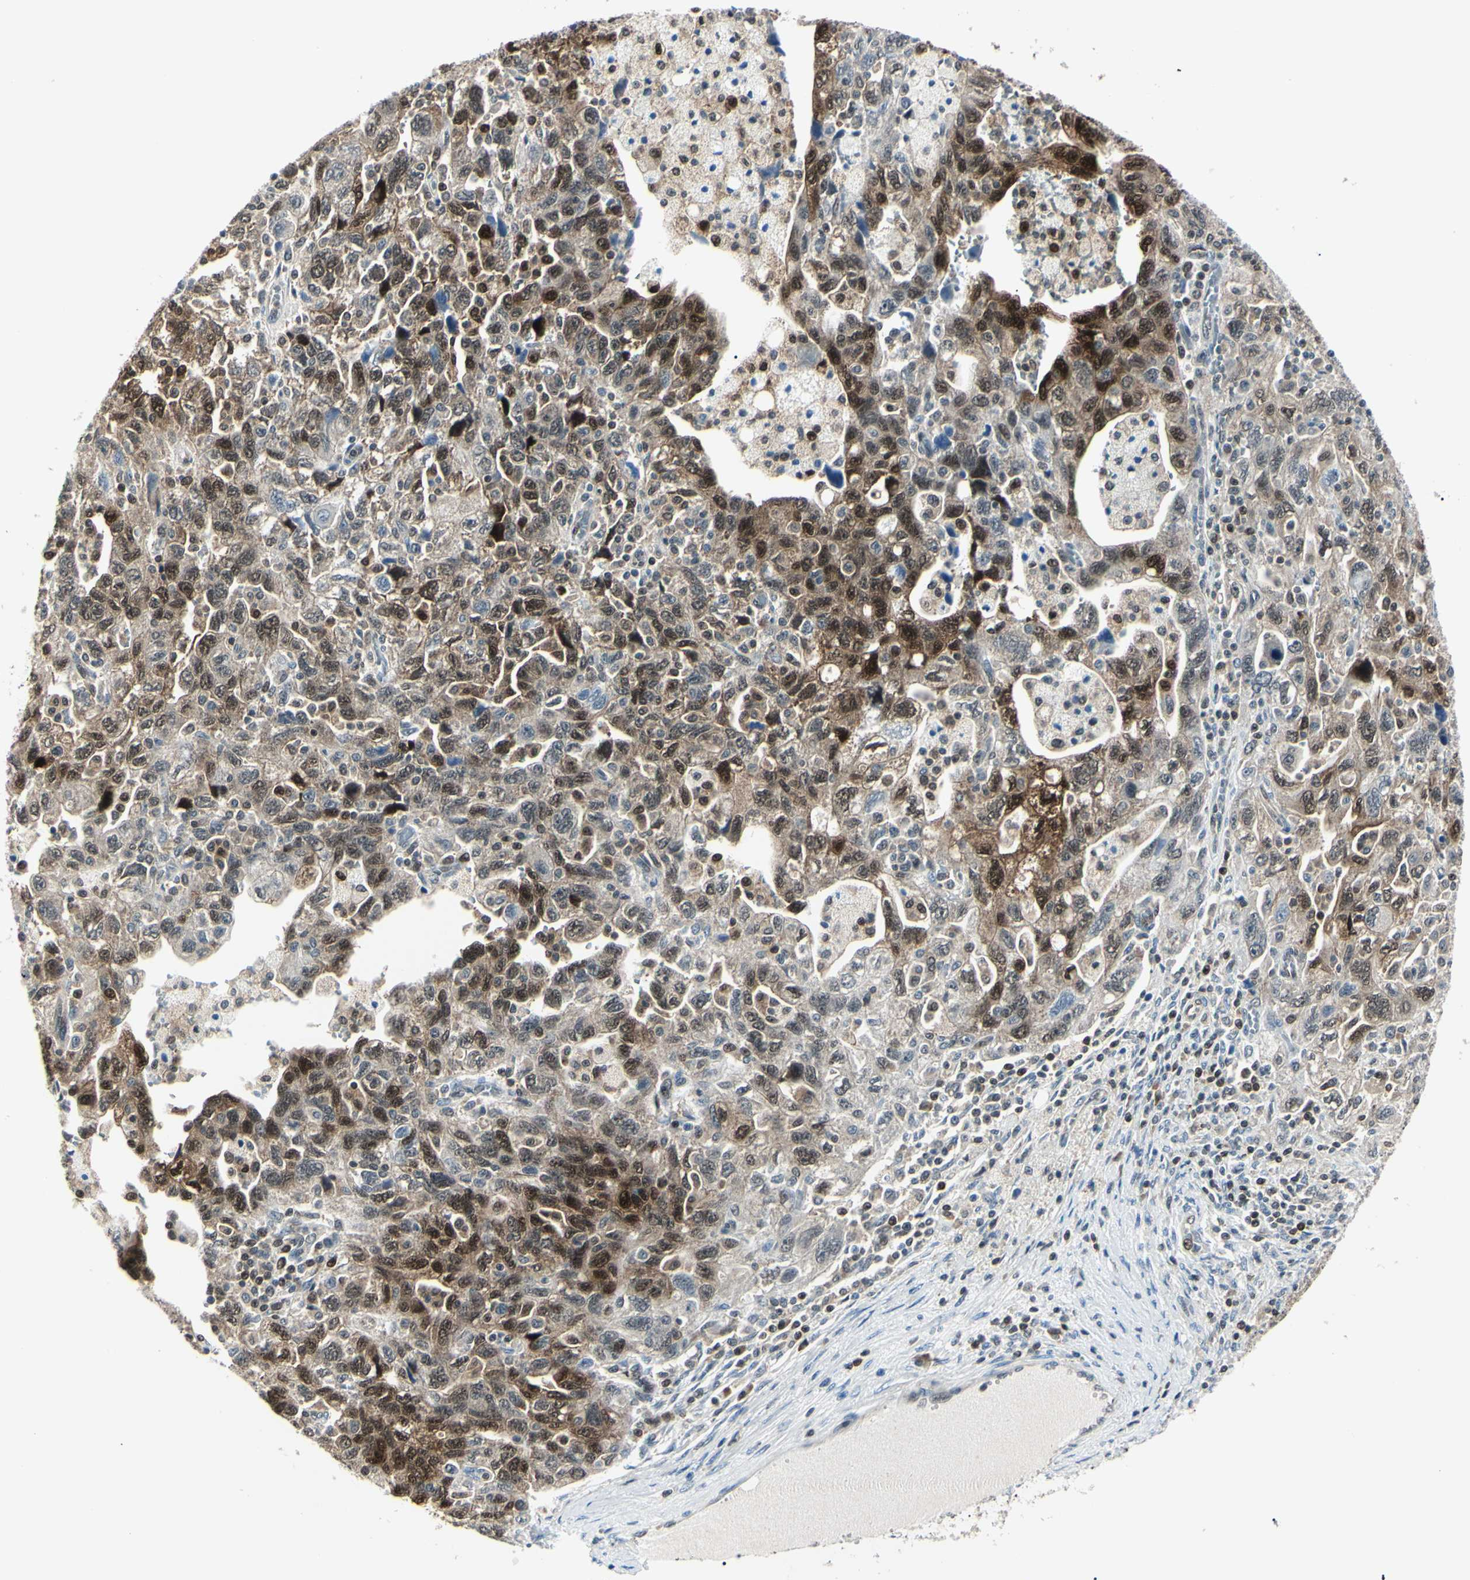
{"staining": {"intensity": "moderate", "quantity": ">75%", "location": "cytoplasmic/membranous,nuclear"}, "tissue": "ovarian cancer", "cell_type": "Tumor cells", "image_type": "cancer", "snomed": [{"axis": "morphology", "description": "Carcinoma, NOS"}, {"axis": "morphology", "description": "Cystadenocarcinoma, serous, NOS"}, {"axis": "topography", "description": "Ovary"}], "caption": "Ovarian cancer stained with DAB immunohistochemistry (IHC) reveals medium levels of moderate cytoplasmic/membranous and nuclear positivity in about >75% of tumor cells. The protein is shown in brown color, while the nuclei are stained blue.", "gene": "PGK1", "patient": {"sex": "female", "age": 69}}